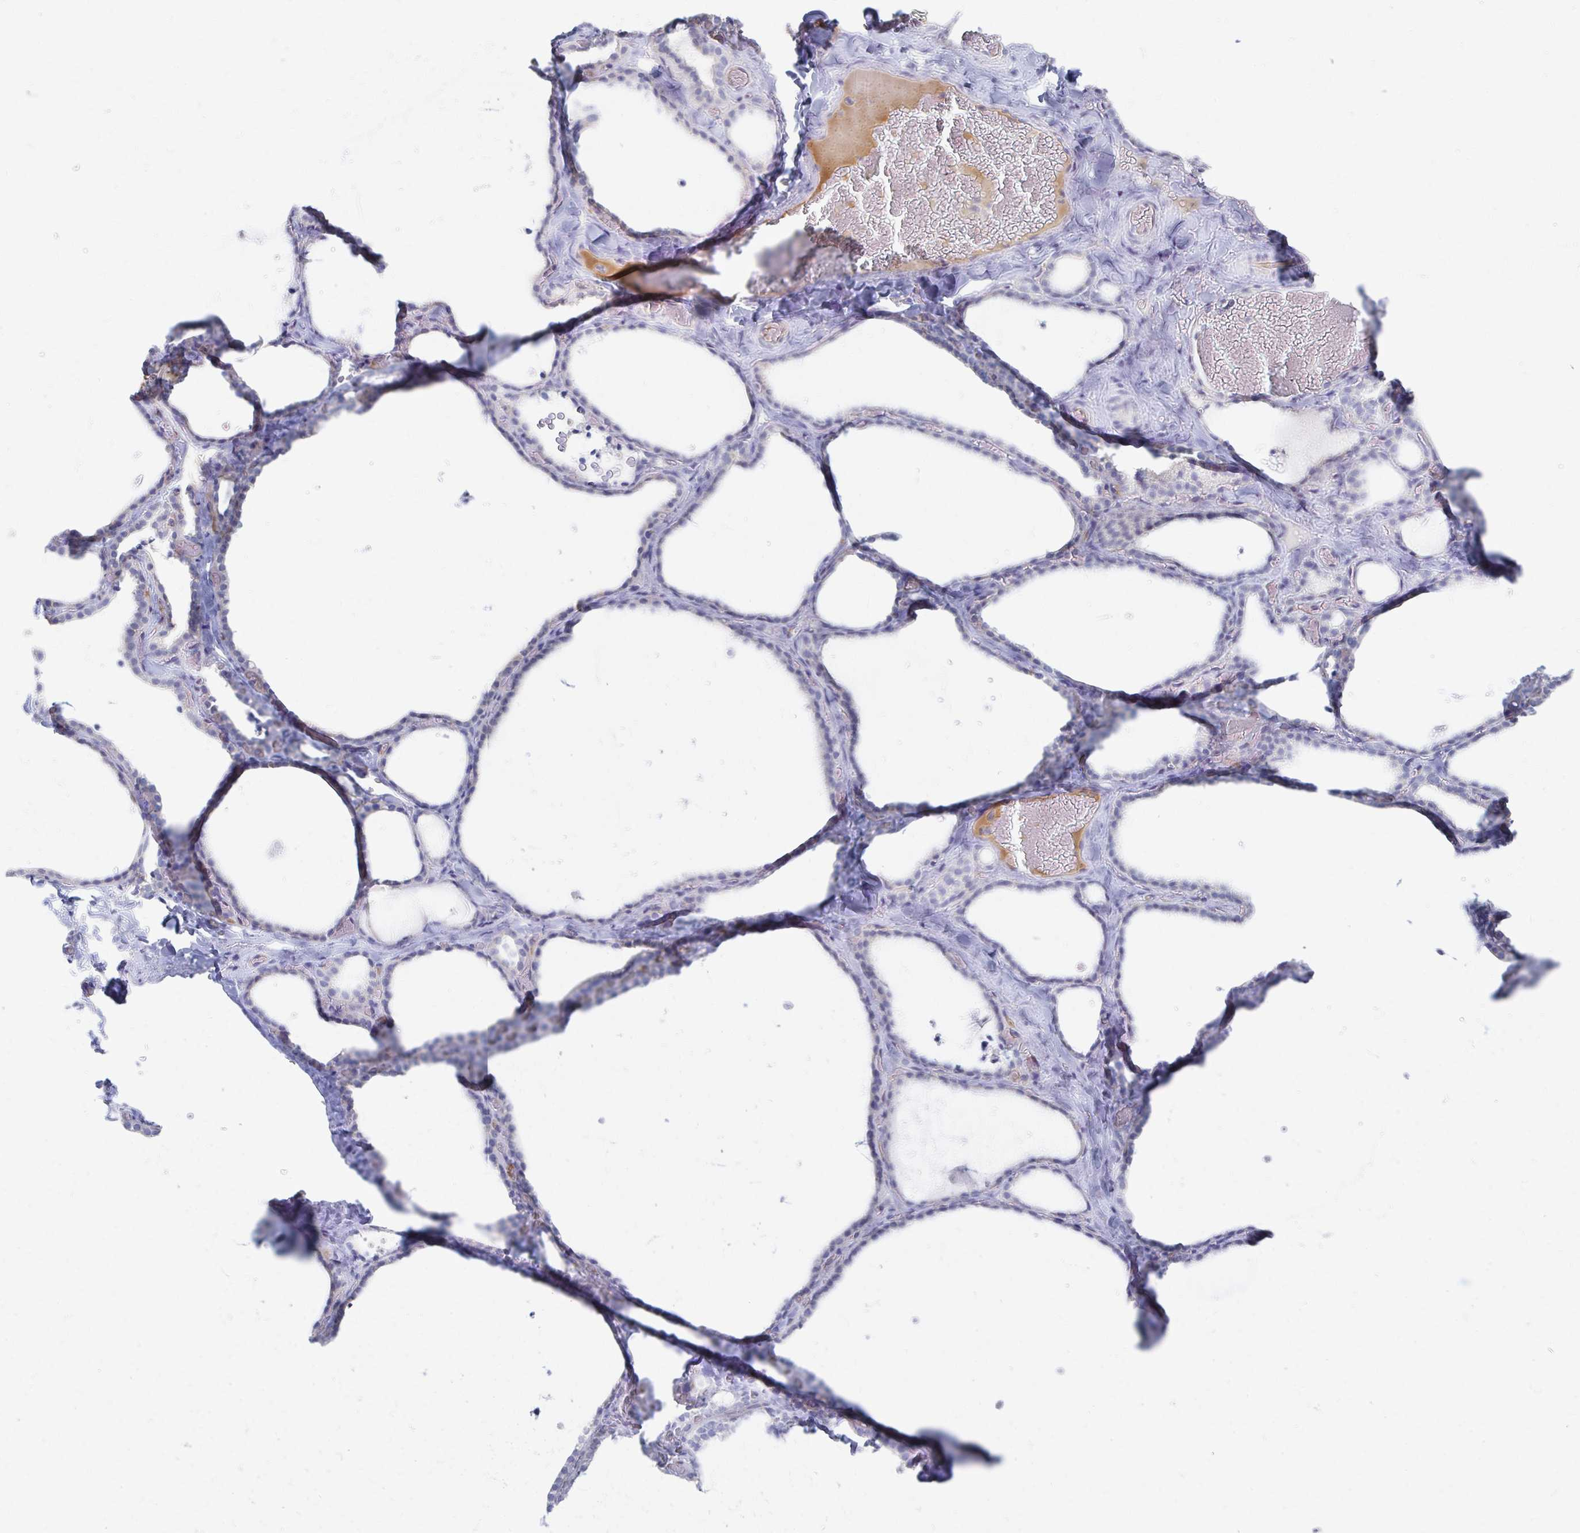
{"staining": {"intensity": "negative", "quantity": "none", "location": "none"}, "tissue": "thyroid gland", "cell_type": "Glandular cells", "image_type": "normal", "snomed": [{"axis": "morphology", "description": "Normal tissue, NOS"}, {"axis": "topography", "description": "Thyroid gland"}], "caption": "Photomicrograph shows no protein expression in glandular cells of unremarkable thyroid gland. (Immunohistochemistry, brightfield microscopy, high magnification).", "gene": "PRR20A", "patient": {"sex": "female", "age": 22}}